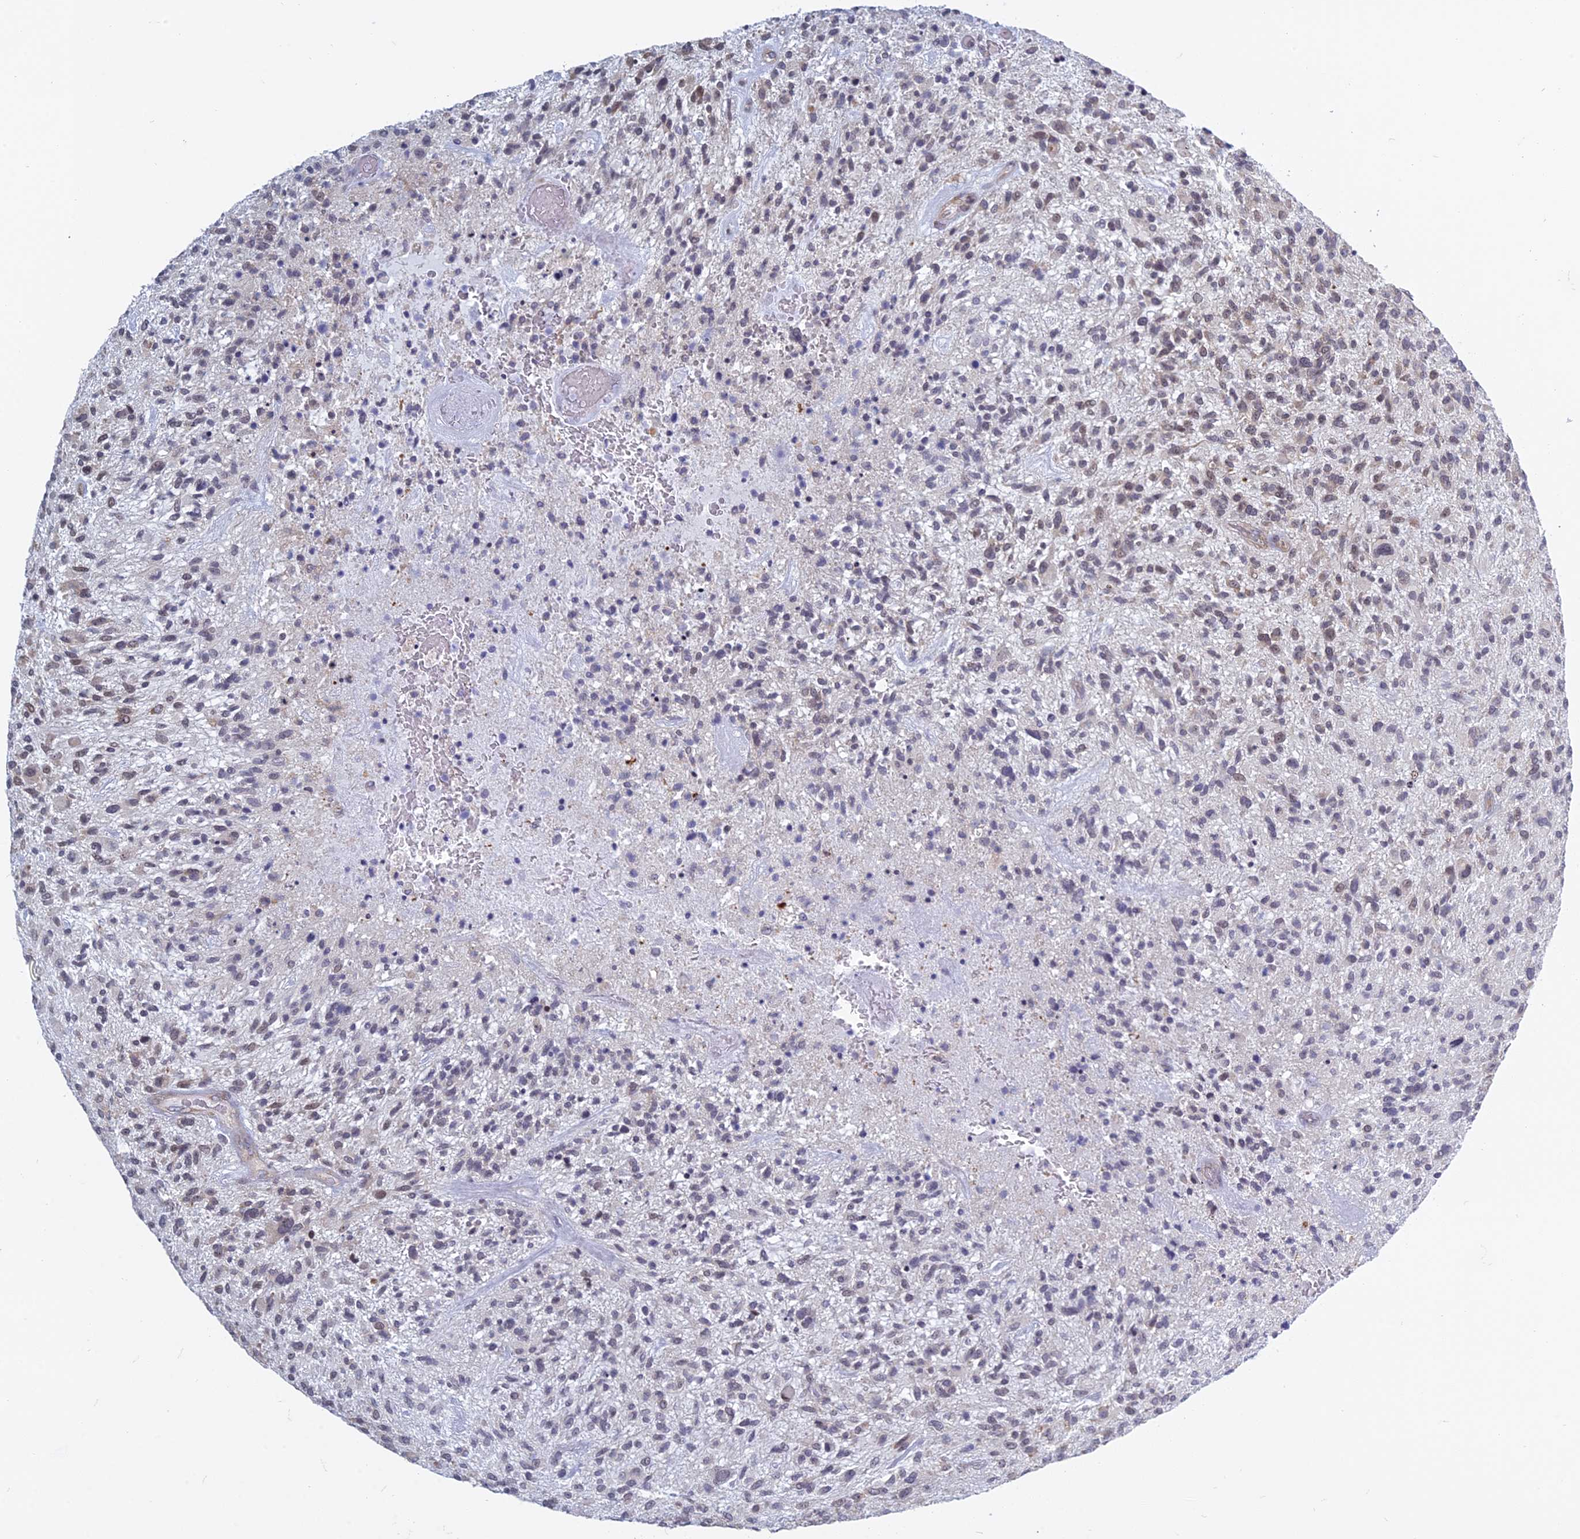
{"staining": {"intensity": "weak", "quantity": "<25%", "location": "nuclear"}, "tissue": "glioma", "cell_type": "Tumor cells", "image_type": "cancer", "snomed": [{"axis": "morphology", "description": "Glioma, malignant, High grade"}, {"axis": "topography", "description": "Brain"}], "caption": "IHC micrograph of human glioma stained for a protein (brown), which exhibits no positivity in tumor cells. (Stains: DAB (3,3'-diaminobenzidine) immunohistochemistry (IHC) with hematoxylin counter stain, Microscopy: brightfield microscopy at high magnification).", "gene": "RPS19BP1", "patient": {"sex": "male", "age": 47}}